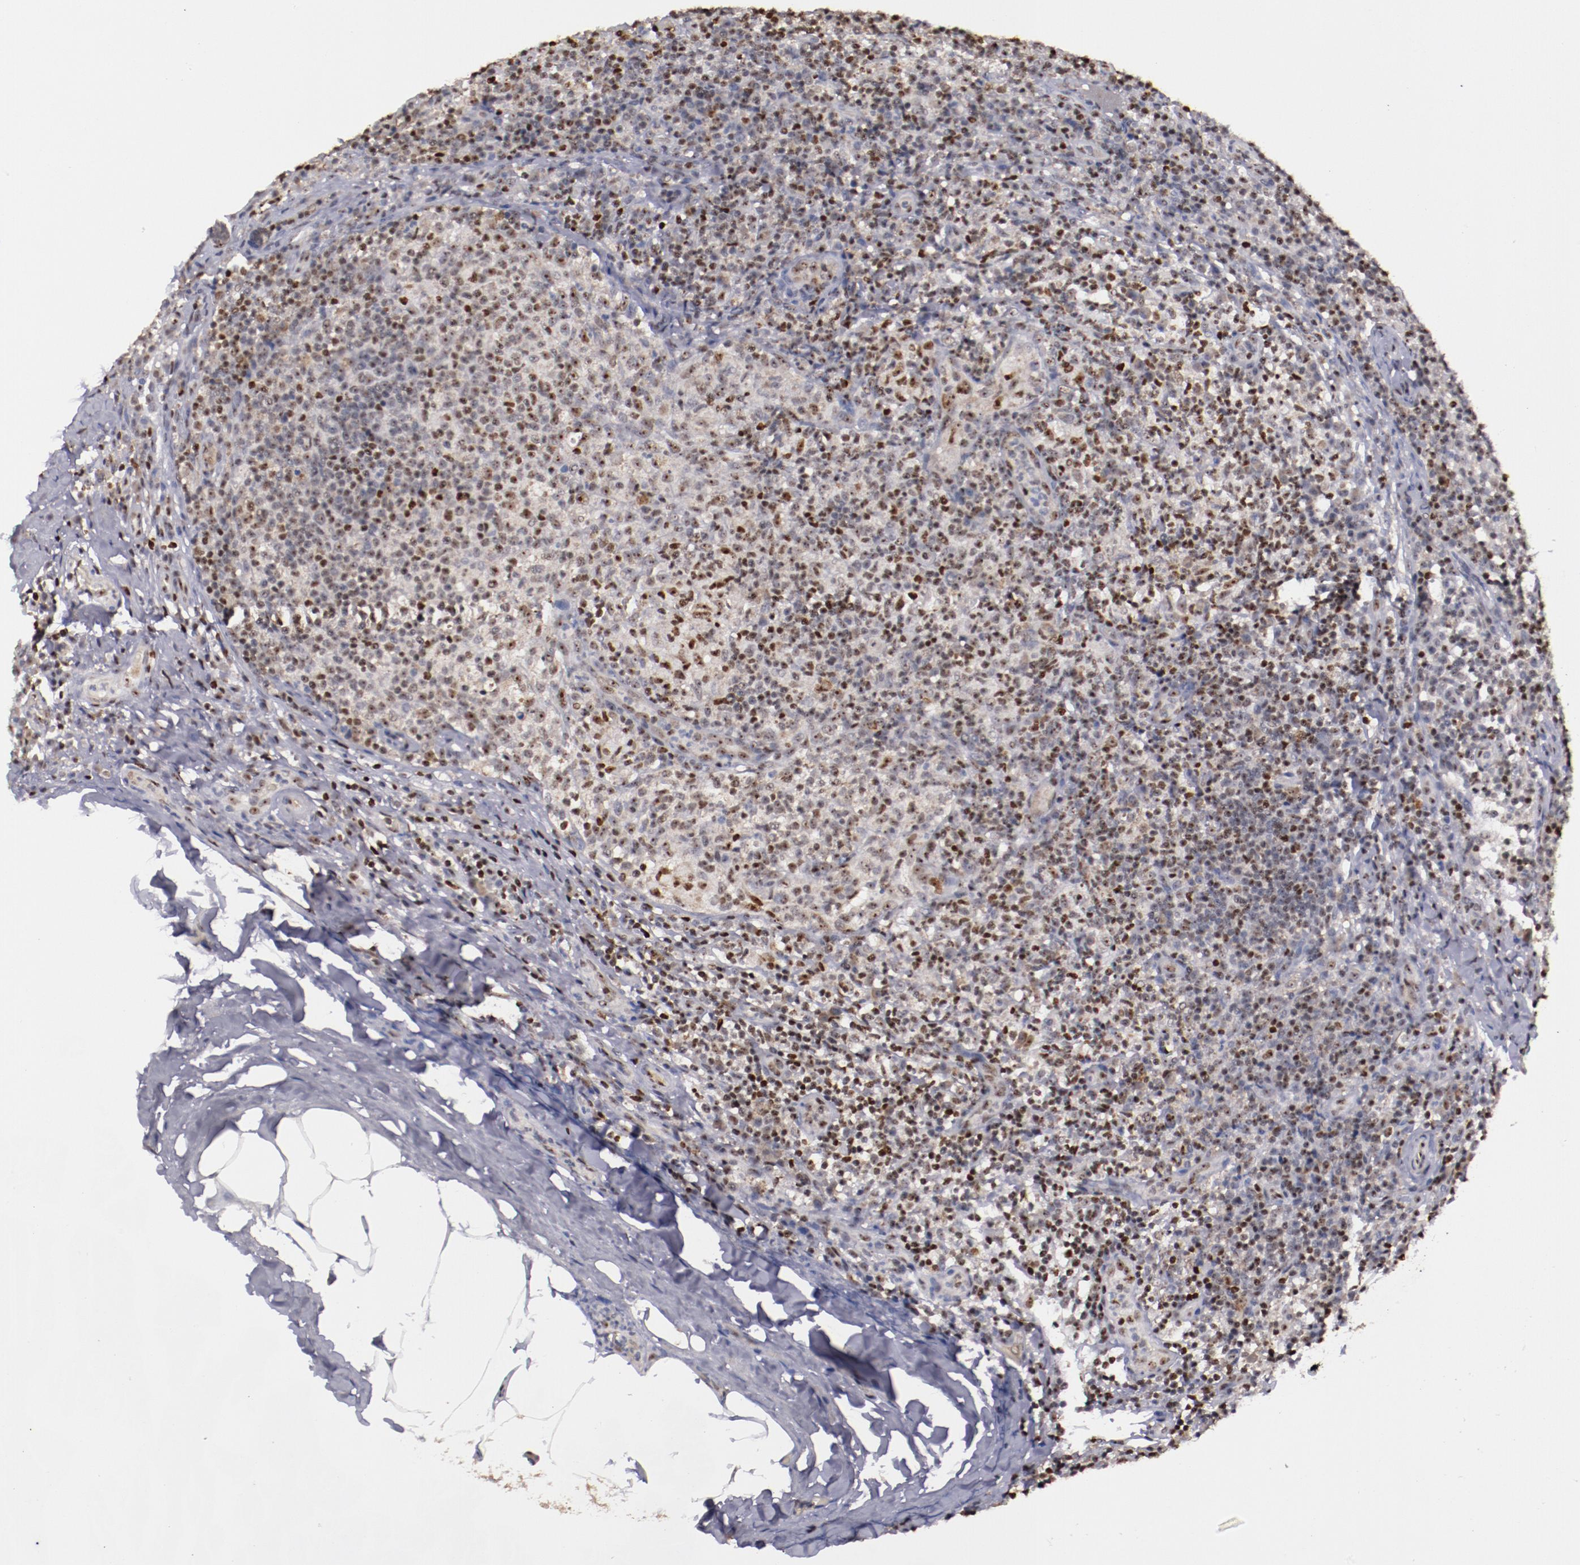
{"staining": {"intensity": "moderate", "quantity": "25%-75%", "location": "cytoplasmic/membranous,nuclear"}, "tissue": "lymph node", "cell_type": "Germinal center cells", "image_type": "normal", "snomed": [{"axis": "morphology", "description": "Normal tissue, NOS"}, {"axis": "morphology", "description": "Inflammation, NOS"}, {"axis": "topography", "description": "Lymph node"}], "caption": "A high-resolution photomicrograph shows IHC staining of unremarkable lymph node, which exhibits moderate cytoplasmic/membranous,nuclear staining in about 25%-75% of germinal center cells.", "gene": "DDX24", "patient": {"sex": "male", "age": 46}}